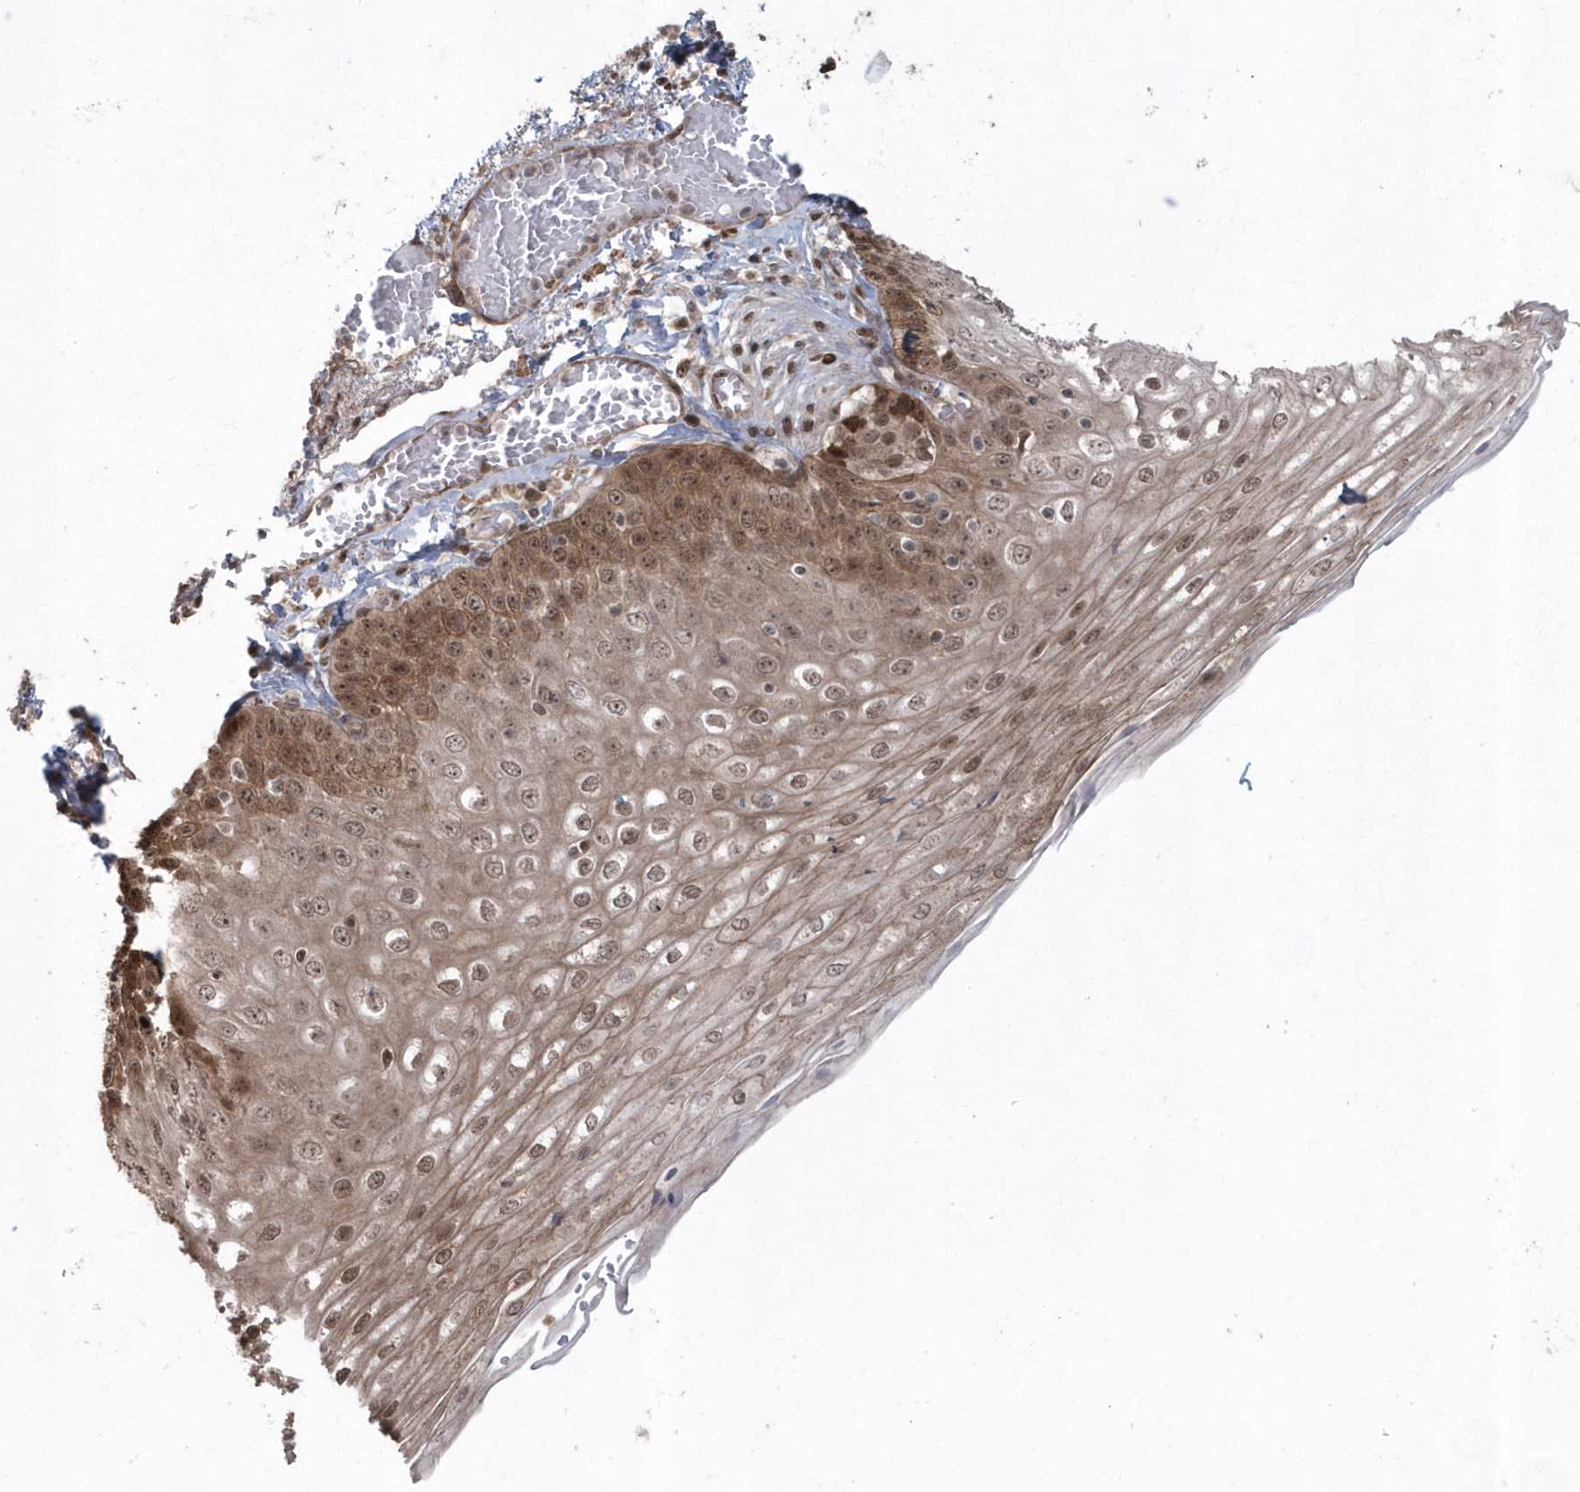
{"staining": {"intensity": "moderate", "quantity": ">75%", "location": "cytoplasmic/membranous,nuclear"}, "tissue": "esophagus", "cell_type": "Squamous epithelial cells", "image_type": "normal", "snomed": [{"axis": "morphology", "description": "Normal tissue, NOS"}, {"axis": "topography", "description": "Esophagus"}], "caption": "Esophagus stained for a protein displays moderate cytoplasmic/membranous,nuclear positivity in squamous epithelial cells. The protein of interest is stained brown, and the nuclei are stained in blue (DAB (3,3'-diaminobenzidine) IHC with brightfield microscopy, high magnification).", "gene": "EPB41L4A", "patient": {"sex": "male", "age": 81}}